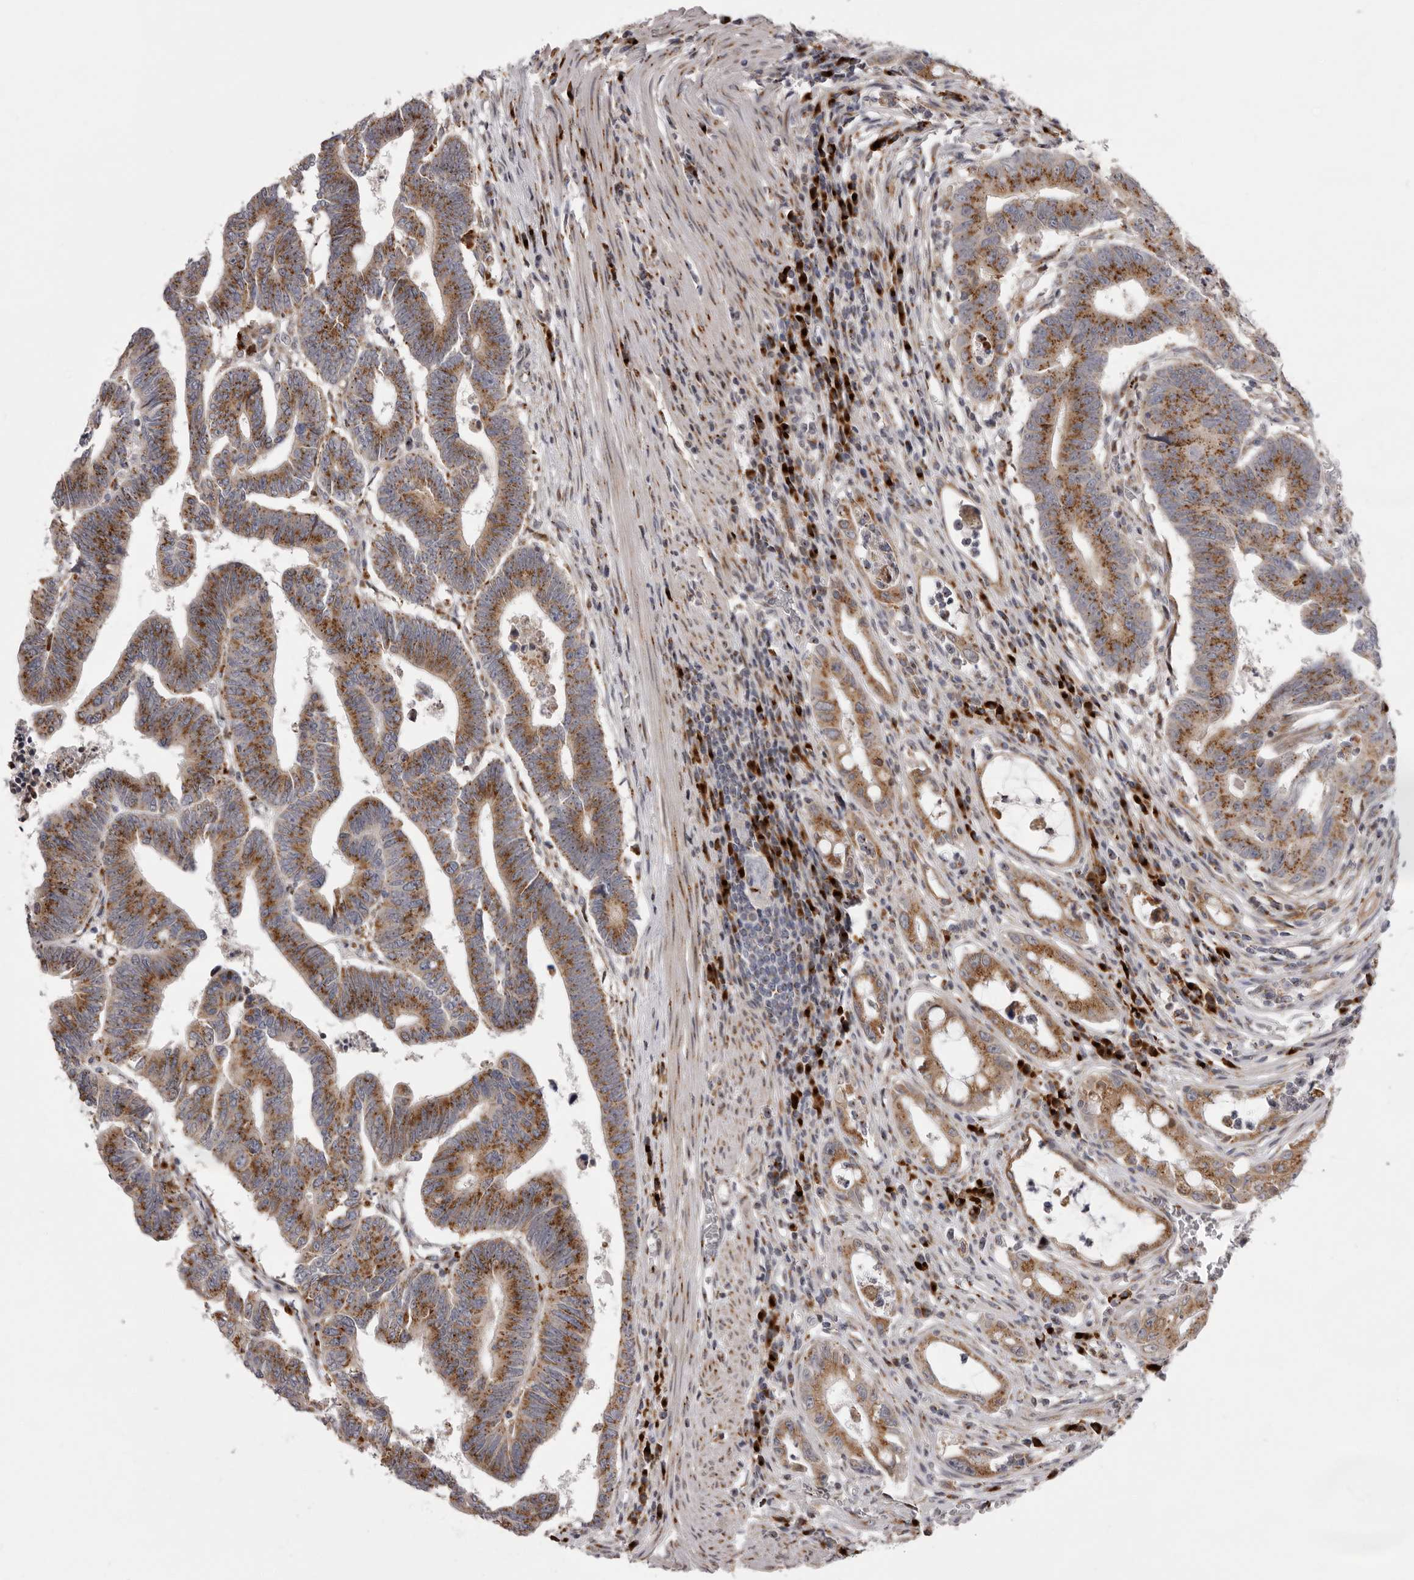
{"staining": {"intensity": "strong", "quantity": ">75%", "location": "cytoplasmic/membranous"}, "tissue": "colorectal cancer", "cell_type": "Tumor cells", "image_type": "cancer", "snomed": [{"axis": "morphology", "description": "Adenocarcinoma, NOS"}, {"axis": "topography", "description": "Rectum"}], "caption": "Colorectal adenocarcinoma was stained to show a protein in brown. There is high levels of strong cytoplasmic/membranous positivity in about >75% of tumor cells.", "gene": "WDR47", "patient": {"sex": "female", "age": 65}}